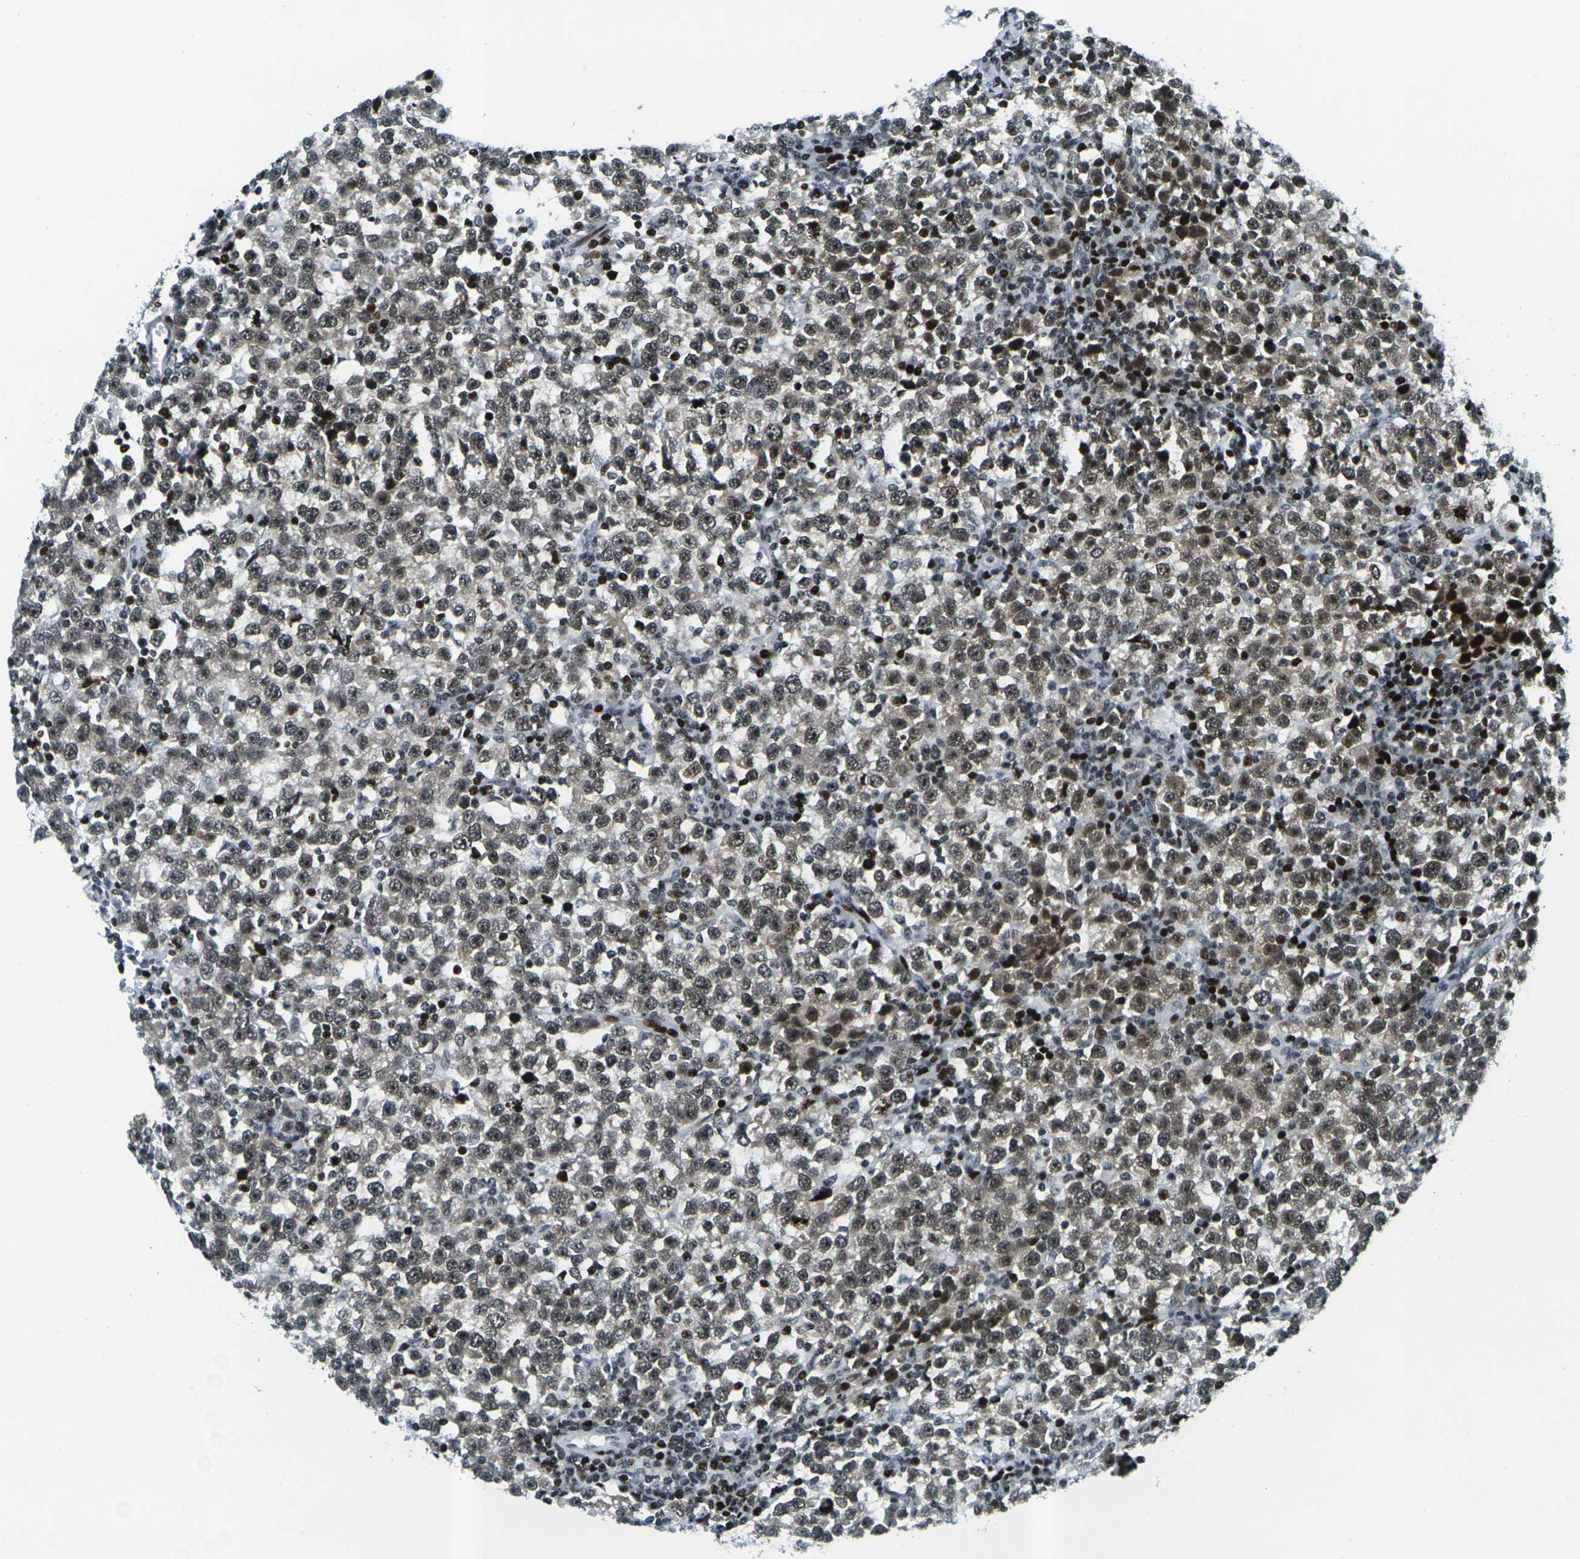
{"staining": {"intensity": "moderate", "quantity": ">75%", "location": "nuclear"}, "tissue": "testis cancer", "cell_type": "Tumor cells", "image_type": "cancer", "snomed": [{"axis": "morphology", "description": "Seminoma, NOS"}, {"axis": "topography", "description": "Testis"}], "caption": "Immunohistochemical staining of human testis seminoma shows medium levels of moderate nuclear protein positivity in about >75% of tumor cells.", "gene": "H3-3A", "patient": {"sex": "male", "age": 43}}